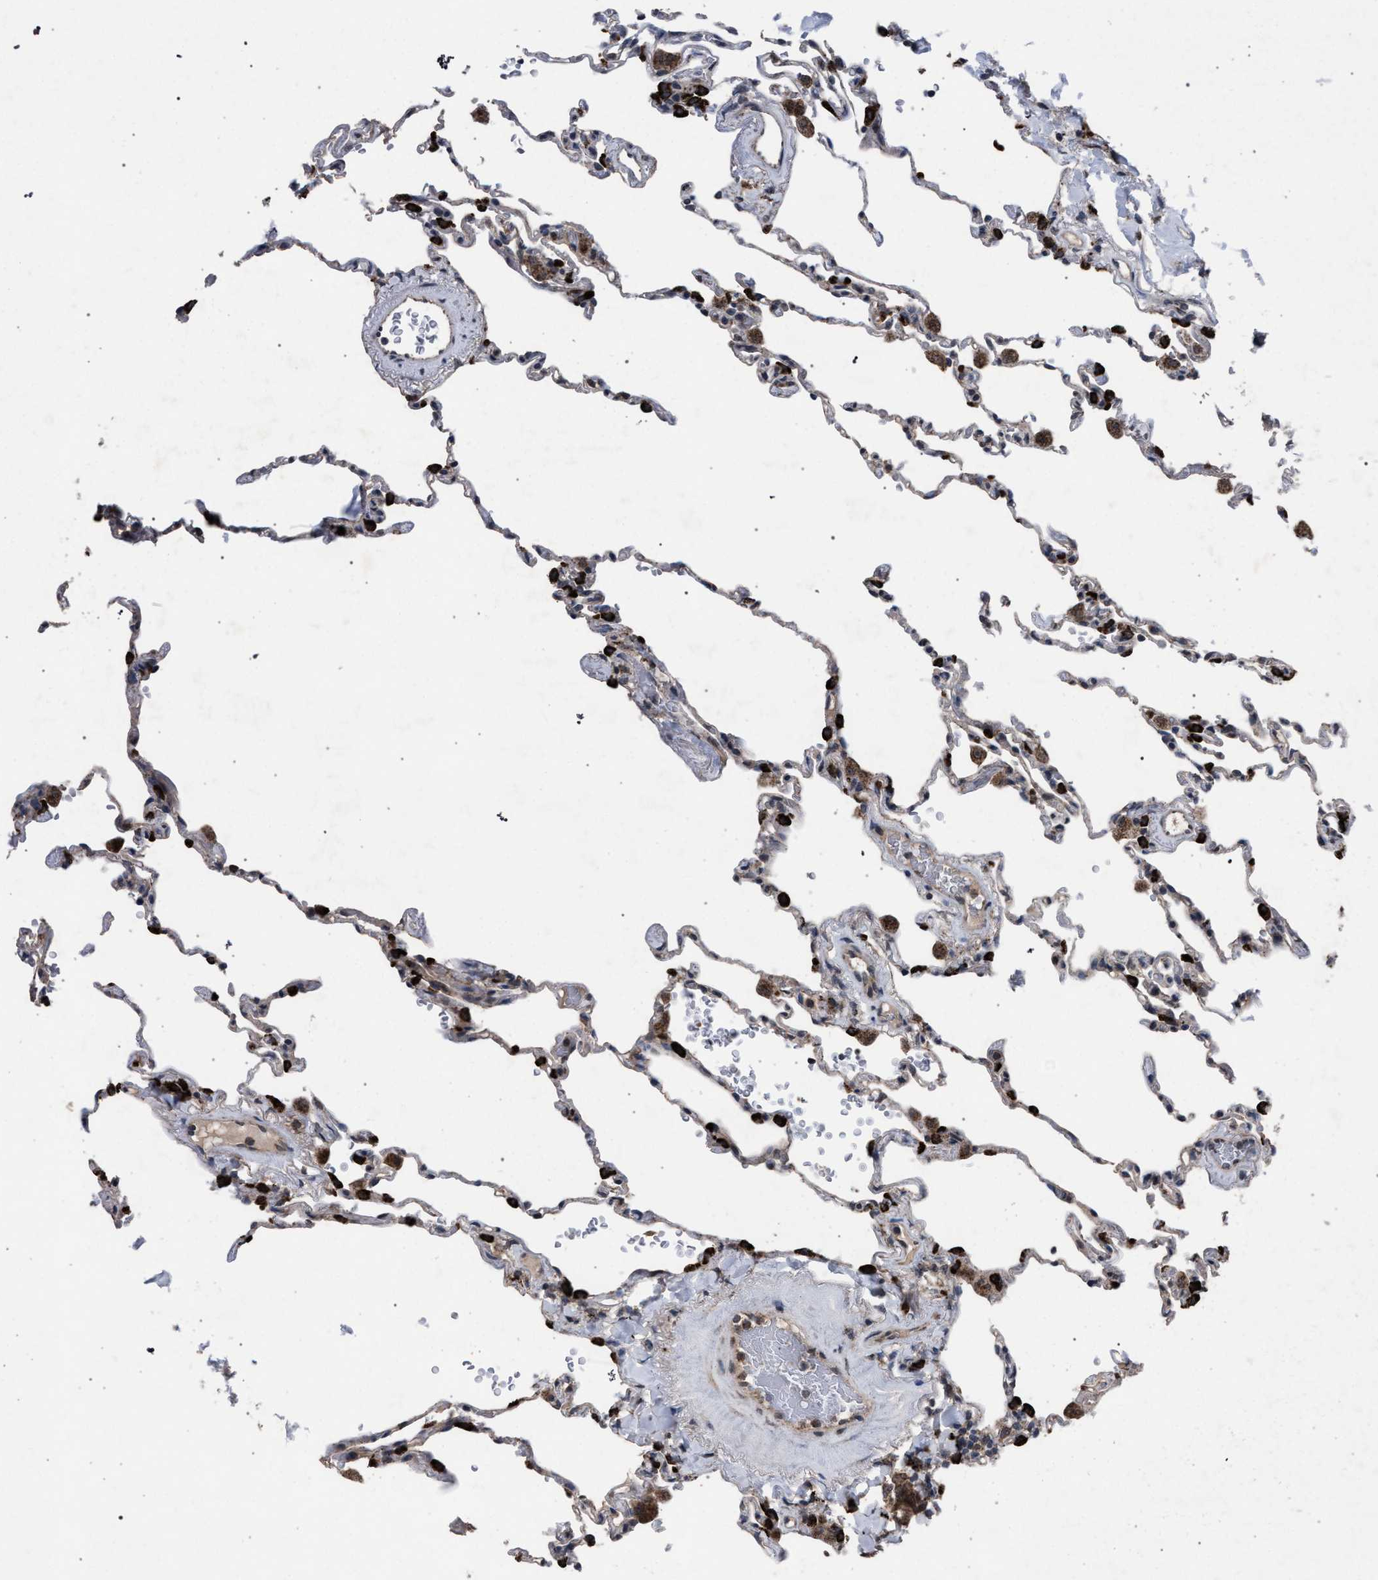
{"staining": {"intensity": "strong", "quantity": "25%-75%", "location": "cytoplasmic/membranous"}, "tissue": "lung", "cell_type": "Alveolar cells", "image_type": "normal", "snomed": [{"axis": "morphology", "description": "Normal tissue, NOS"}, {"axis": "topography", "description": "Lung"}], "caption": "Immunohistochemical staining of unremarkable lung exhibits 25%-75% levels of strong cytoplasmic/membranous protein expression in approximately 25%-75% of alveolar cells.", "gene": "HSD17B4", "patient": {"sex": "male", "age": 59}}